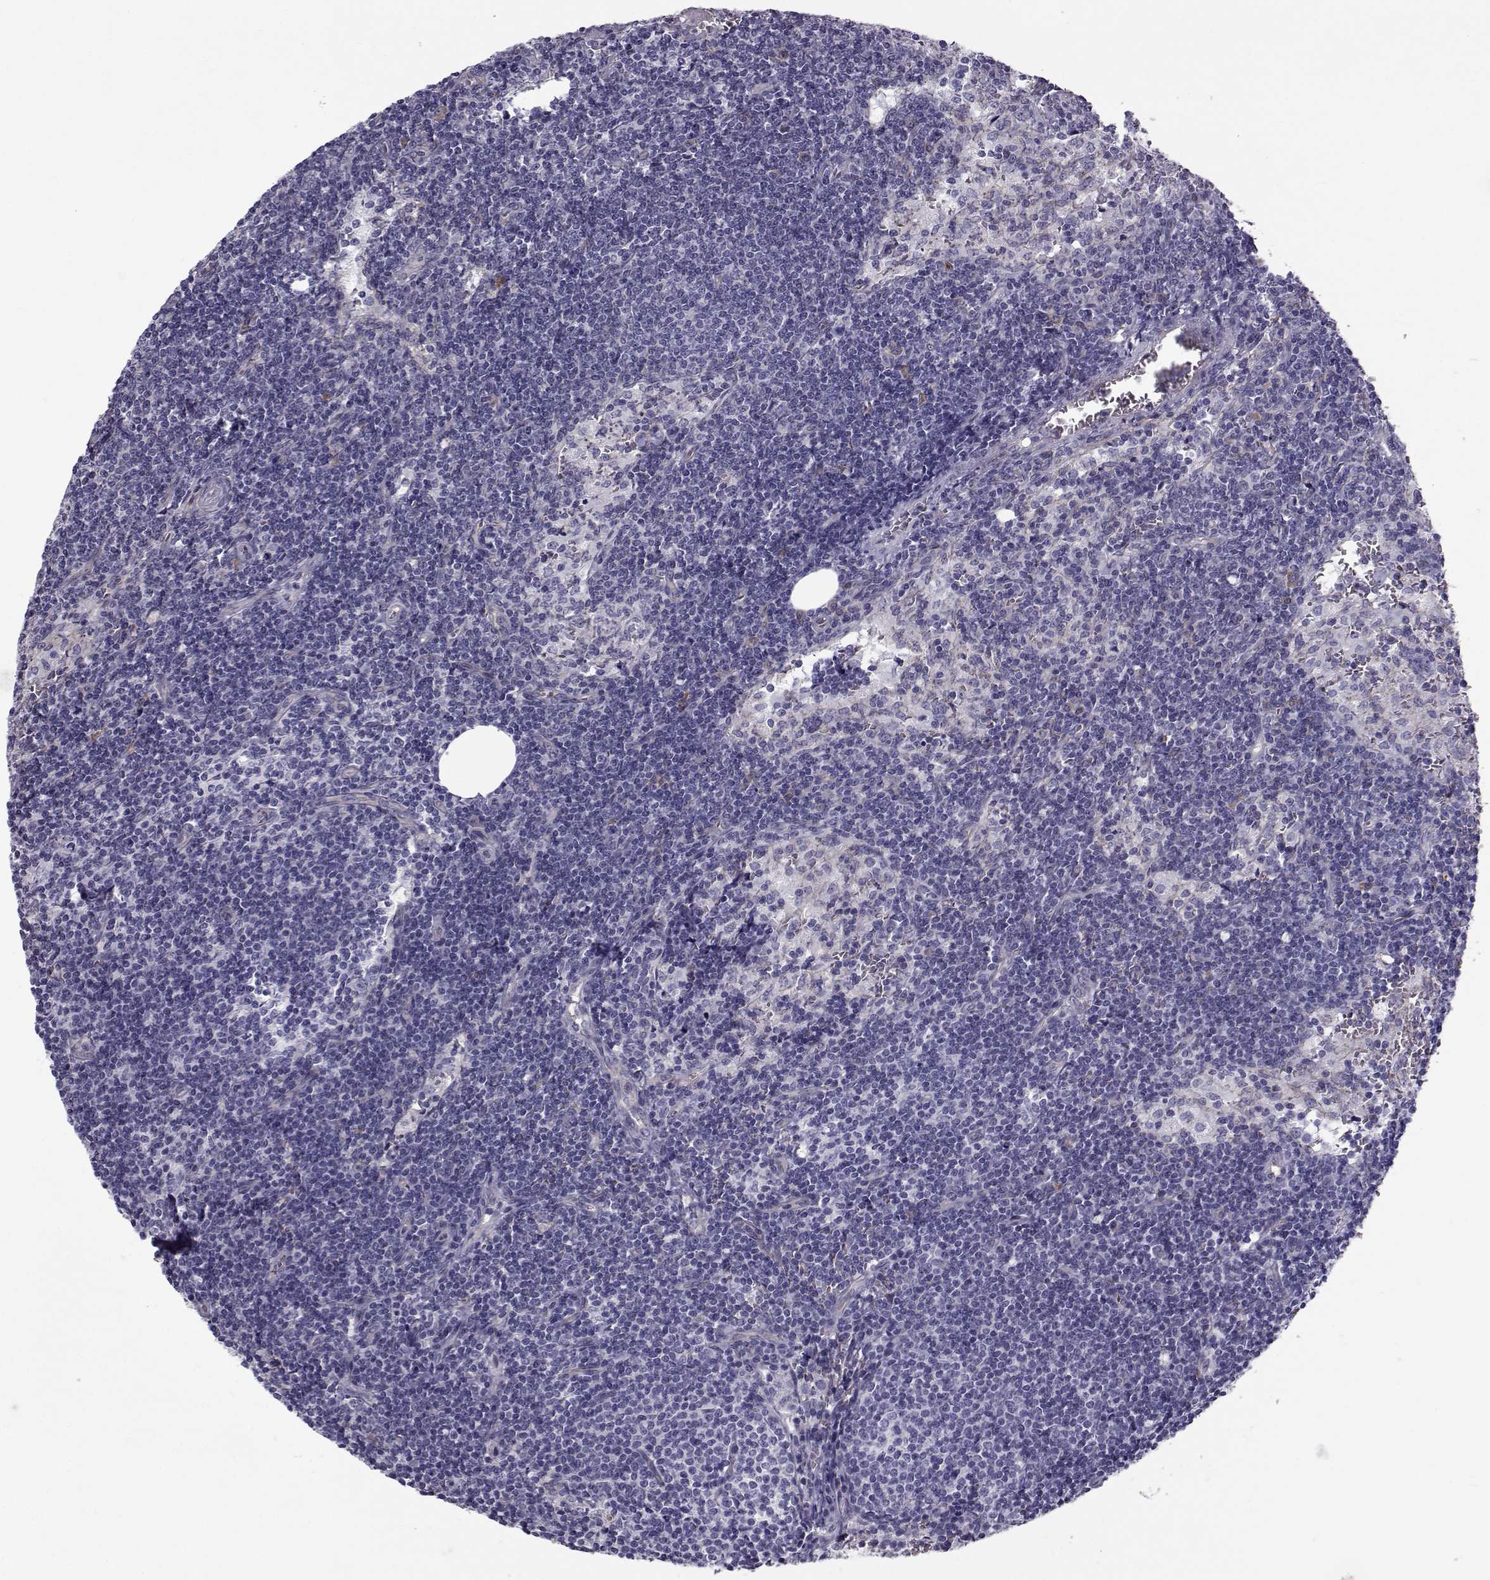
{"staining": {"intensity": "negative", "quantity": "none", "location": "none"}, "tissue": "lymph node", "cell_type": "Germinal center cells", "image_type": "normal", "snomed": [{"axis": "morphology", "description": "Normal tissue, NOS"}, {"axis": "topography", "description": "Lymph node"}], "caption": "A micrograph of lymph node stained for a protein shows no brown staining in germinal center cells. (Immunohistochemistry (ihc), brightfield microscopy, high magnification).", "gene": "QPCT", "patient": {"sex": "female", "age": 50}}